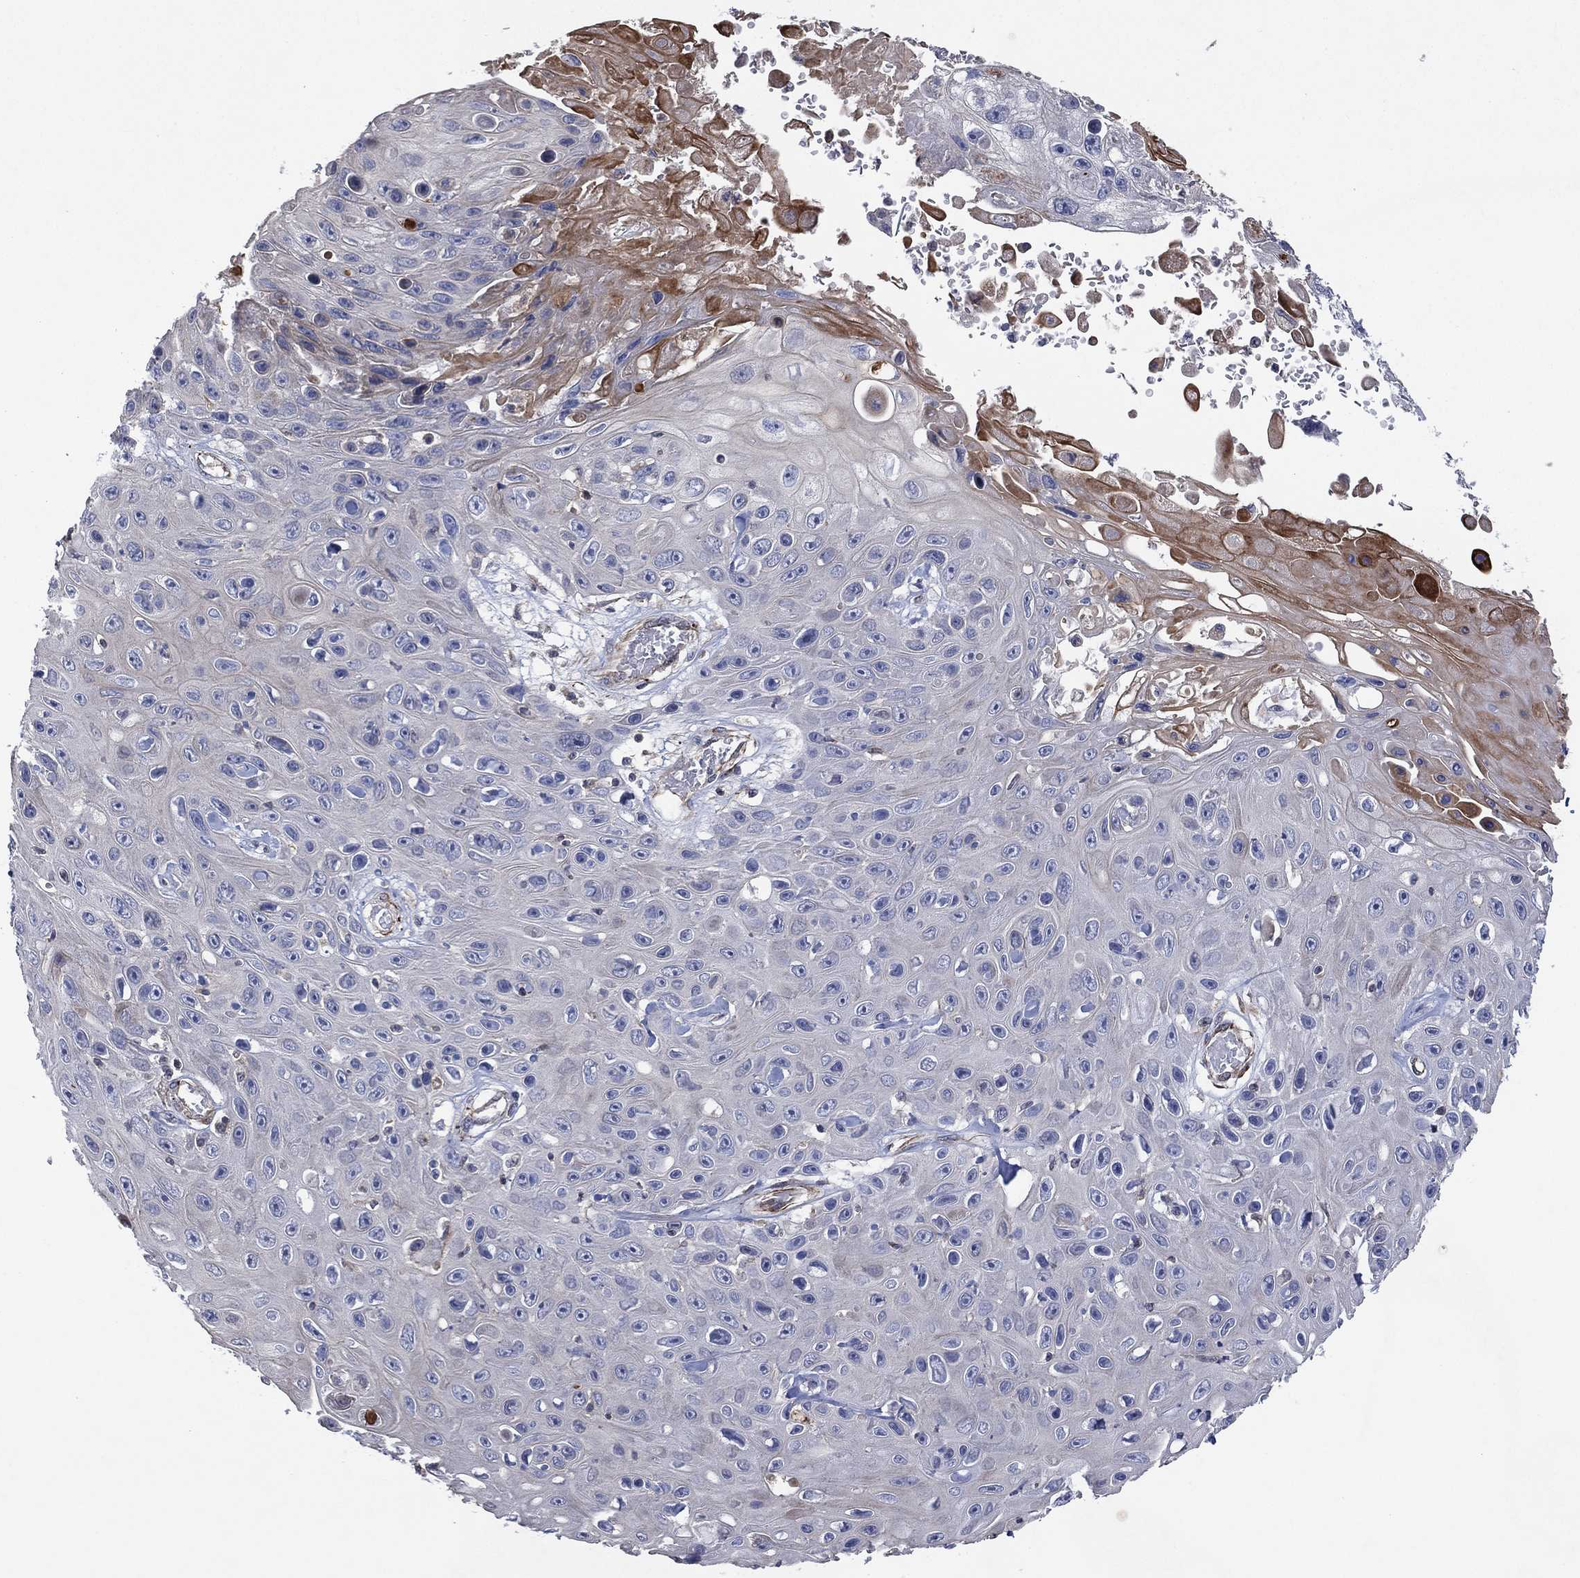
{"staining": {"intensity": "negative", "quantity": "none", "location": "none"}, "tissue": "skin cancer", "cell_type": "Tumor cells", "image_type": "cancer", "snomed": [{"axis": "morphology", "description": "Squamous cell carcinoma, NOS"}, {"axis": "topography", "description": "Skin"}], "caption": "Tumor cells show no significant protein expression in skin cancer (squamous cell carcinoma). (DAB immunohistochemistry (IHC) with hematoxylin counter stain).", "gene": "FLI1", "patient": {"sex": "male", "age": 82}}